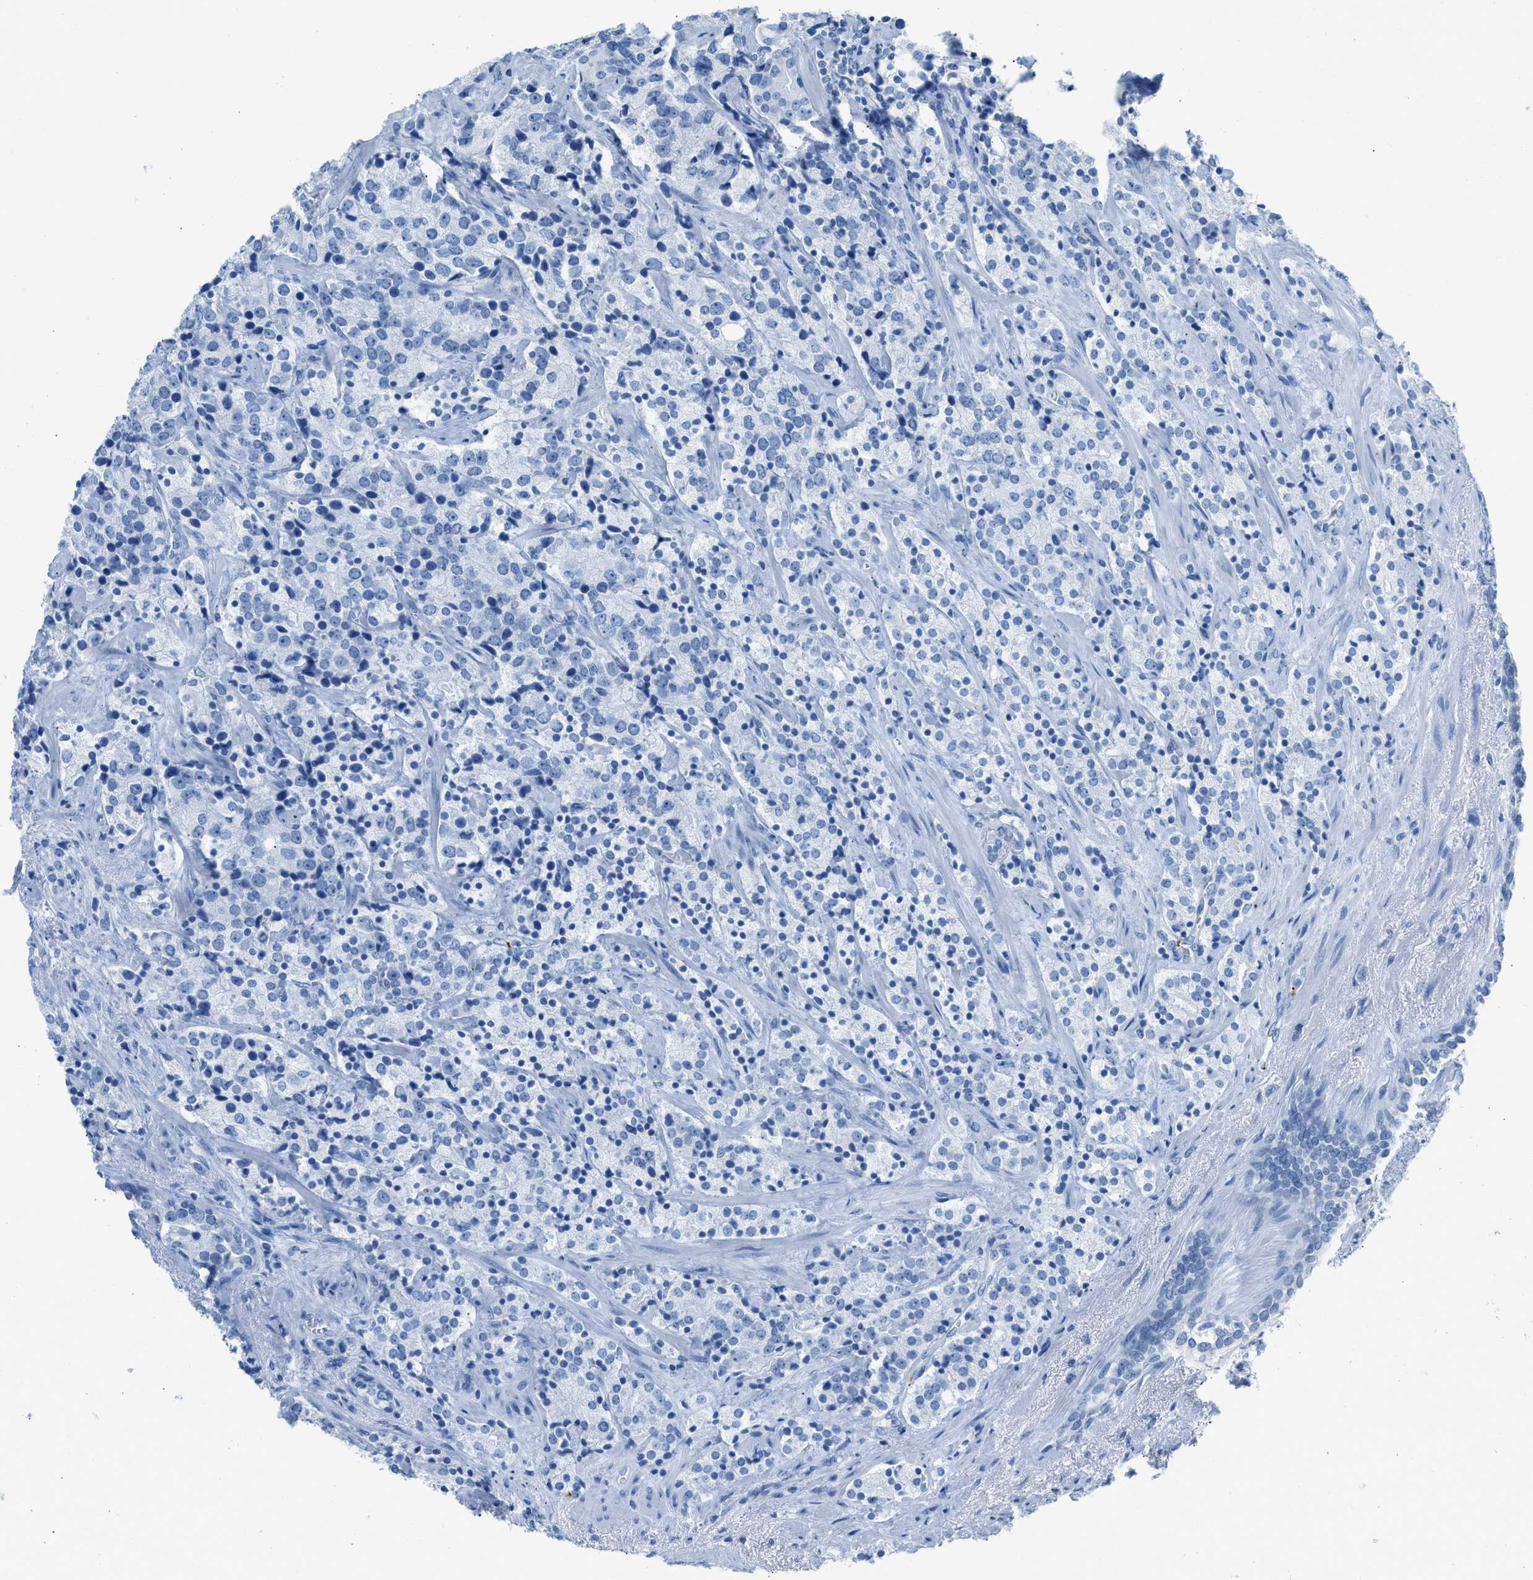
{"staining": {"intensity": "negative", "quantity": "none", "location": "none"}, "tissue": "prostate cancer", "cell_type": "Tumor cells", "image_type": "cancer", "snomed": [{"axis": "morphology", "description": "Adenocarcinoma, High grade"}, {"axis": "topography", "description": "Prostate"}], "caption": "Immunohistochemistry (IHC) of human prostate cancer reveals no staining in tumor cells.", "gene": "FAIM2", "patient": {"sex": "male", "age": 71}}